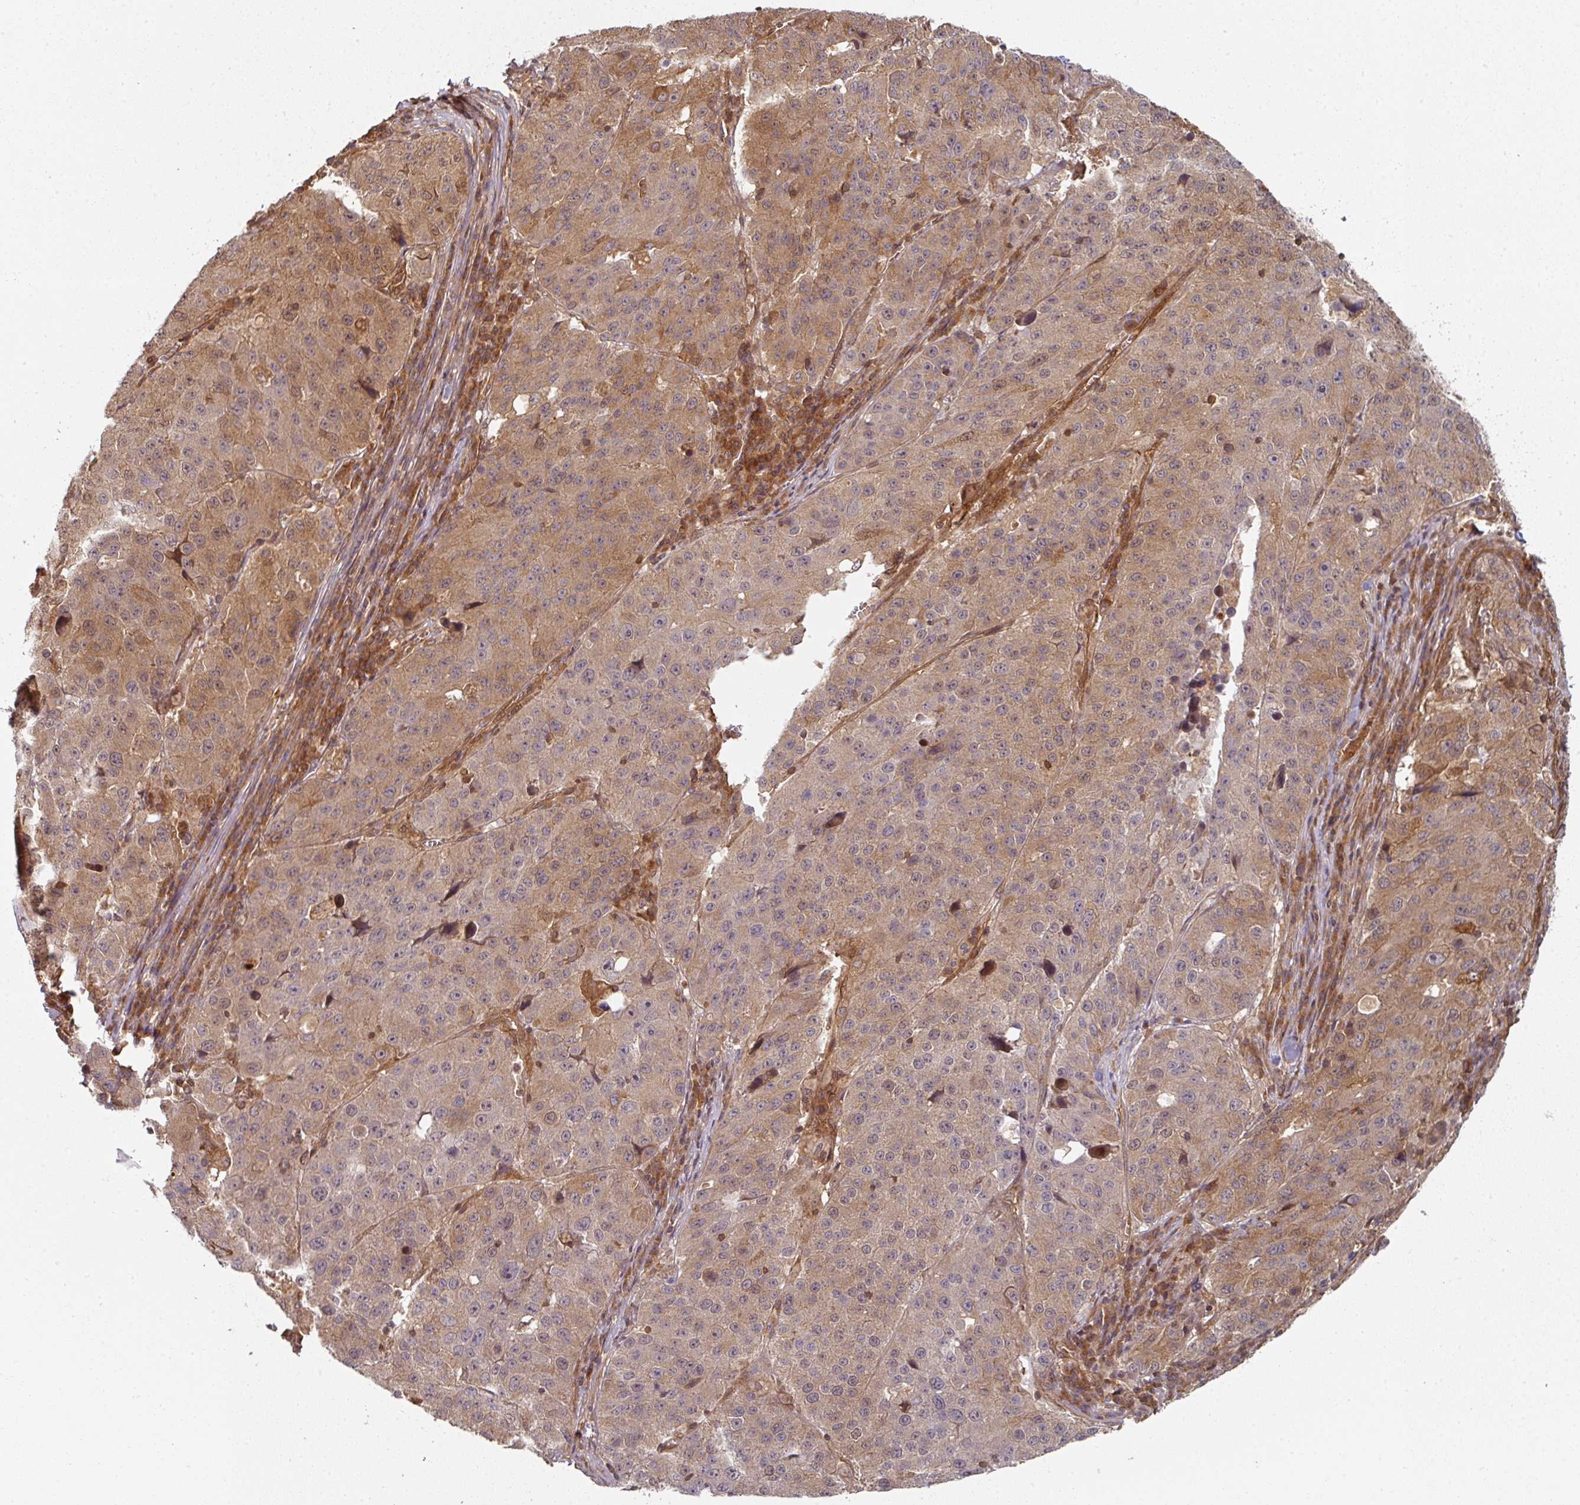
{"staining": {"intensity": "moderate", "quantity": ">75%", "location": "cytoplasmic/membranous"}, "tissue": "stomach cancer", "cell_type": "Tumor cells", "image_type": "cancer", "snomed": [{"axis": "morphology", "description": "Adenocarcinoma, NOS"}, {"axis": "topography", "description": "Stomach"}], "caption": "Protein staining of stomach cancer tissue shows moderate cytoplasmic/membranous expression in about >75% of tumor cells. Using DAB (3,3'-diaminobenzidine) (brown) and hematoxylin (blue) stains, captured at high magnification using brightfield microscopy.", "gene": "EIF4EBP2", "patient": {"sex": "male", "age": 71}}